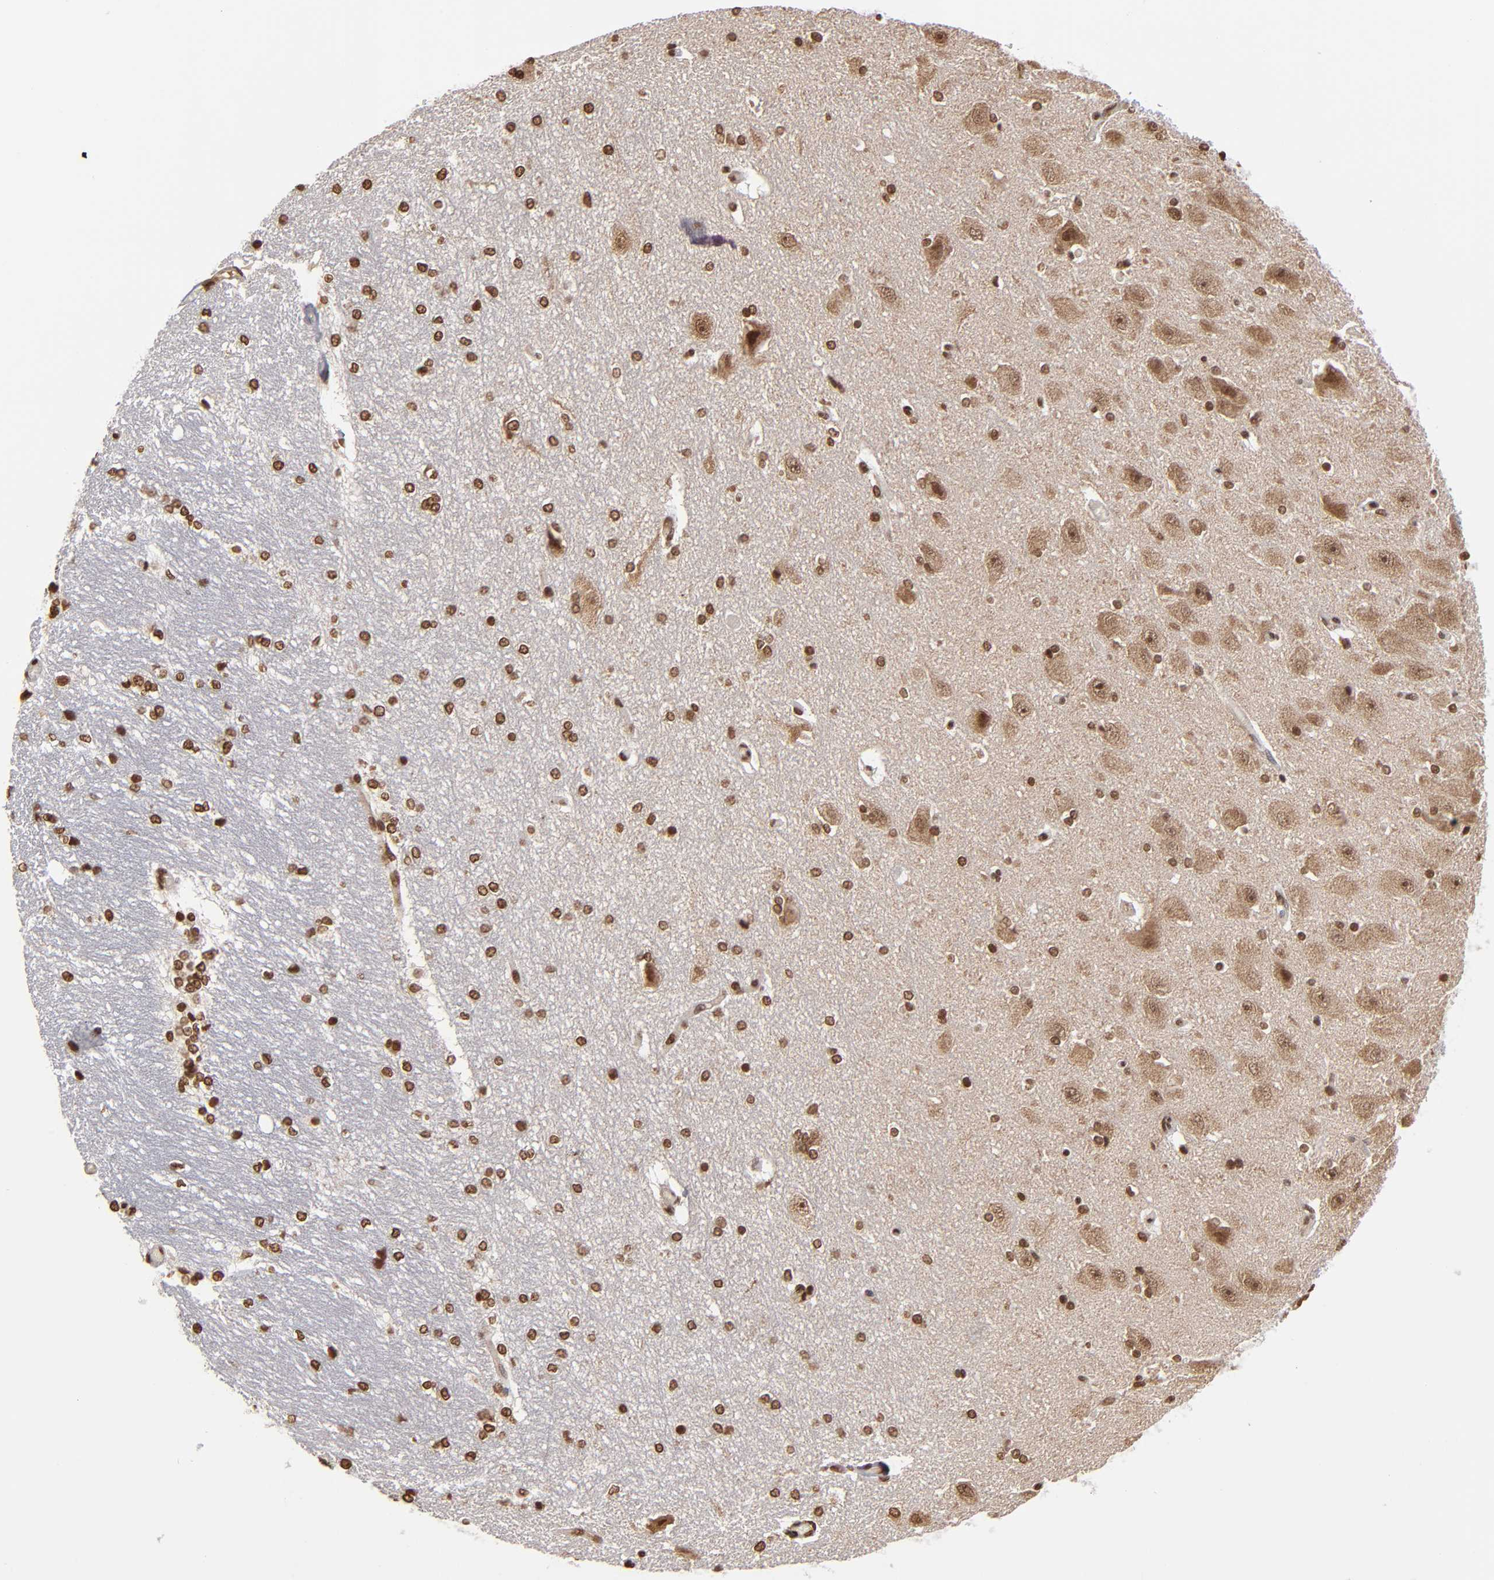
{"staining": {"intensity": "moderate", "quantity": ">75%", "location": "nuclear"}, "tissue": "hippocampus", "cell_type": "Glial cells", "image_type": "normal", "snomed": [{"axis": "morphology", "description": "Normal tissue, NOS"}, {"axis": "topography", "description": "Hippocampus"}], "caption": "A high-resolution photomicrograph shows IHC staining of unremarkable hippocampus, which shows moderate nuclear expression in about >75% of glial cells. (DAB (3,3'-diaminobenzidine) = brown stain, brightfield microscopy at high magnification).", "gene": "ABL2", "patient": {"sex": "female", "age": 19}}